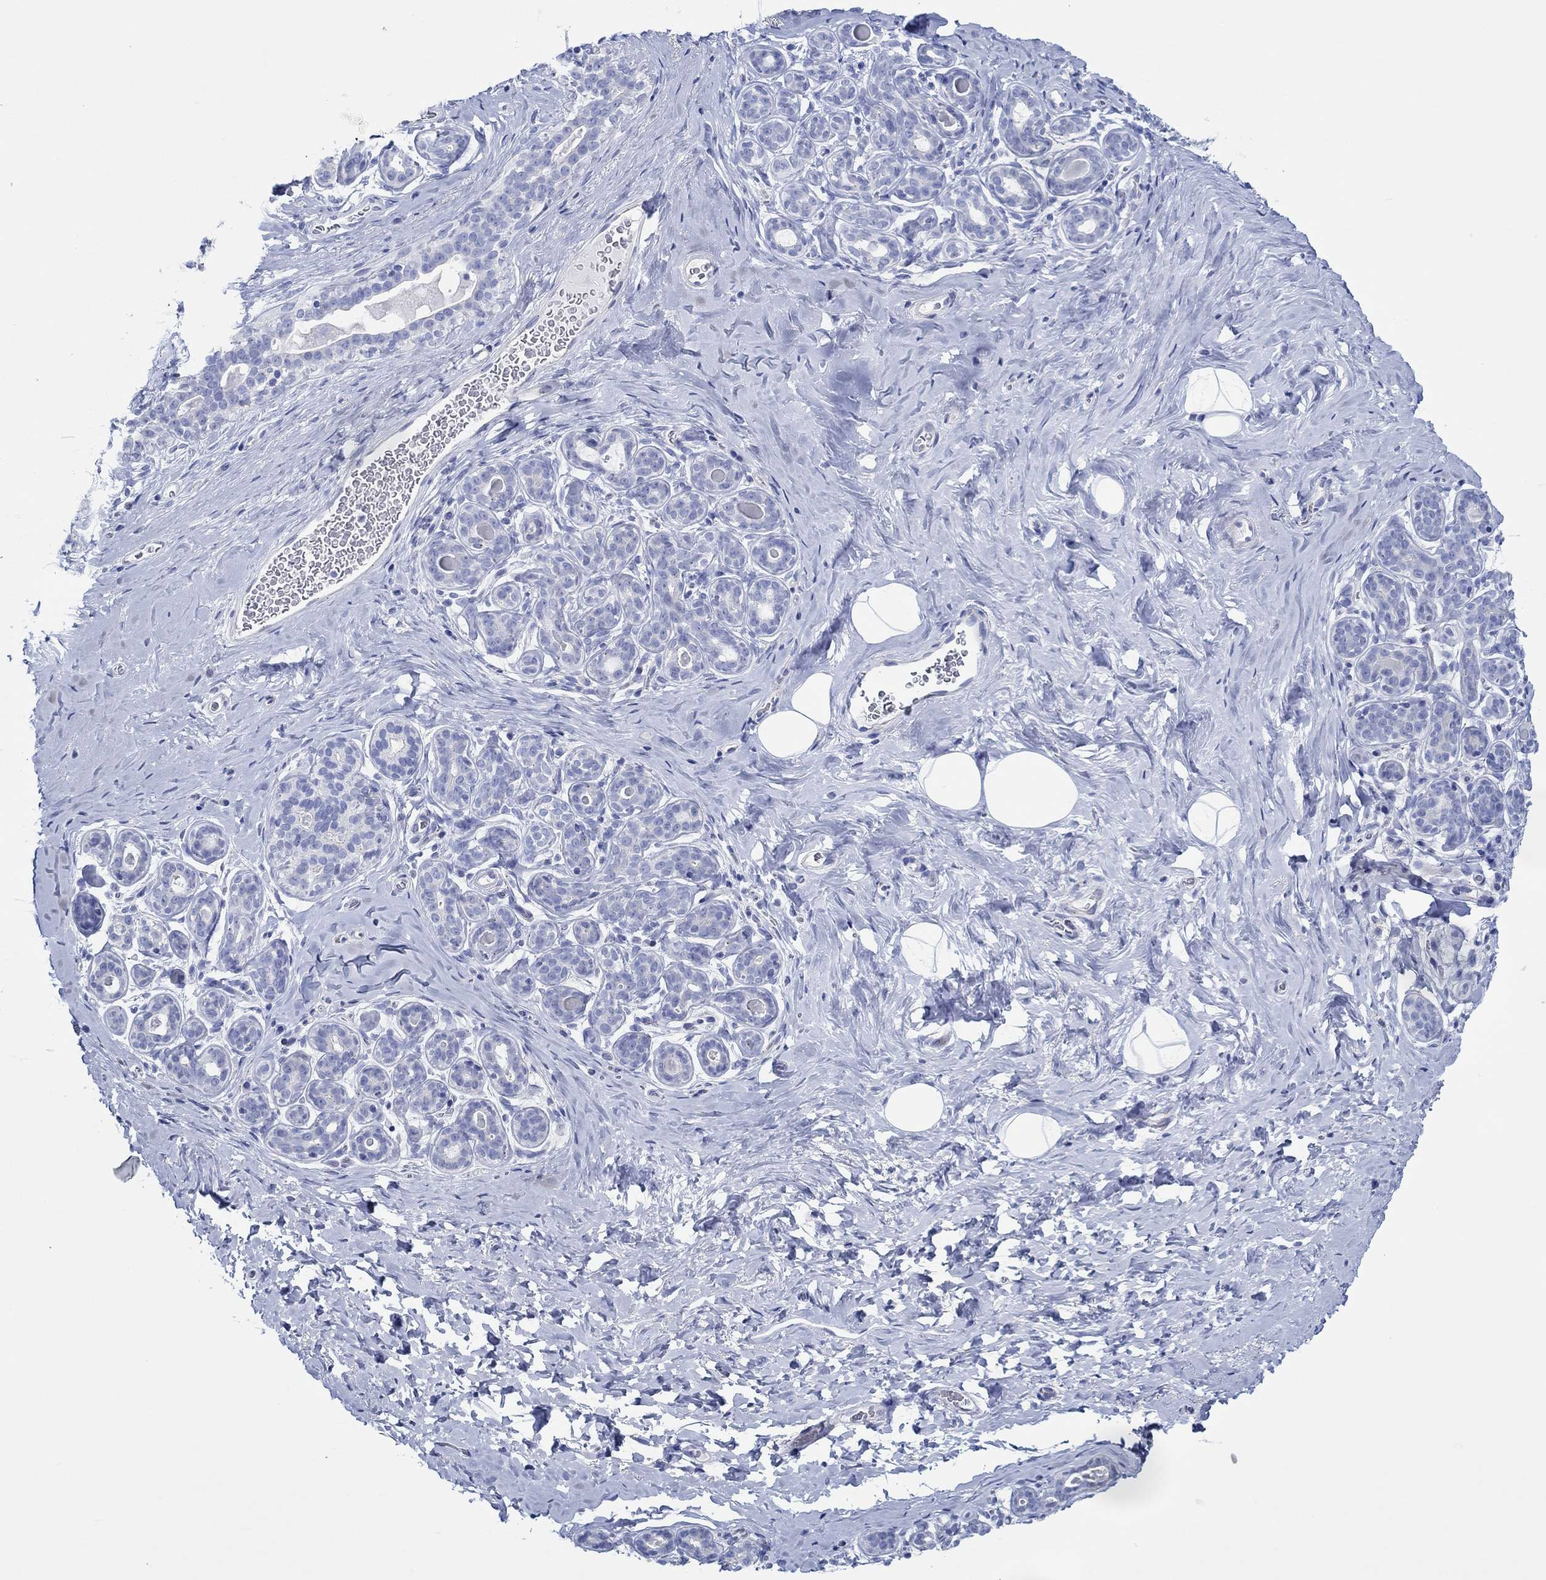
{"staining": {"intensity": "negative", "quantity": "none", "location": "none"}, "tissue": "breast", "cell_type": "Adipocytes", "image_type": "normal", "snomed": [{"axis": "morphology", "description": "Normal tissue, NOS"}, {"axis": "topography", "description": "Skin"}, {"axis": "topography", "description": "Breast"}], "caption": "Immunohistochemistry image of unremarkable human breast stained for a protein (brown), which displays no expression in adipocytes. Nuclei are stained in blue.", "gene": "IGFBP6", "patient": {"sex": "female", "age": 43}}